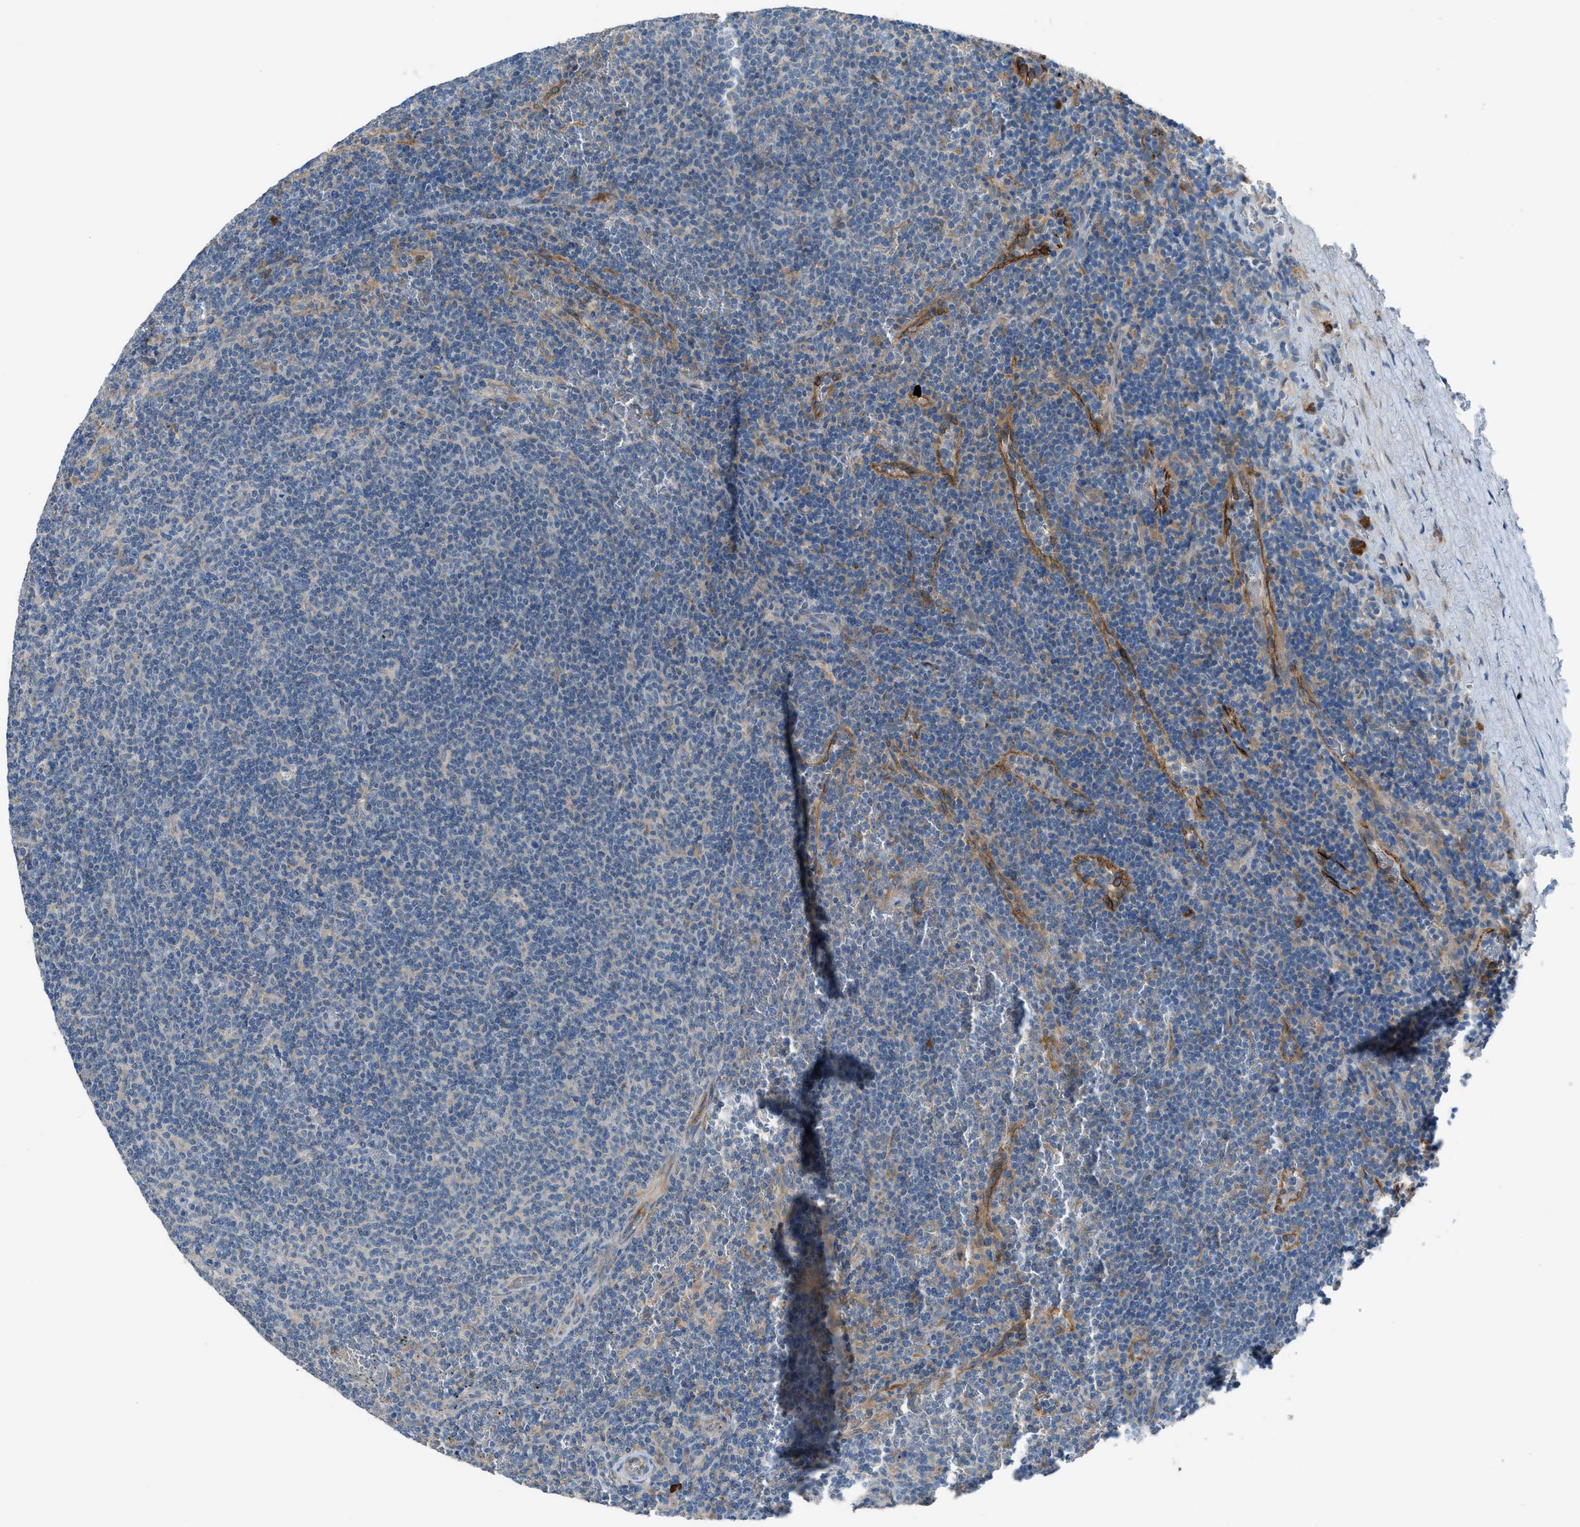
{"staining": {"intensity": "negative", "quantity": "none", "location": "none"}, "tissue": "lymphoma", "cell_type": "Tumor cells", "image_type": "cancer", "snomed": [{"axis": "morphology", "description": "Malignant lymphoma, non-Hodgkin's type, Low grade"}, {"axis": "topography", "description": "Spleen"}], "caption": "Lymphoma was stained to show a protein in brown. There is no significant staining in tumor cells.", "gene": "HEG1", "patient": {"sex": "female", "age": 50}}